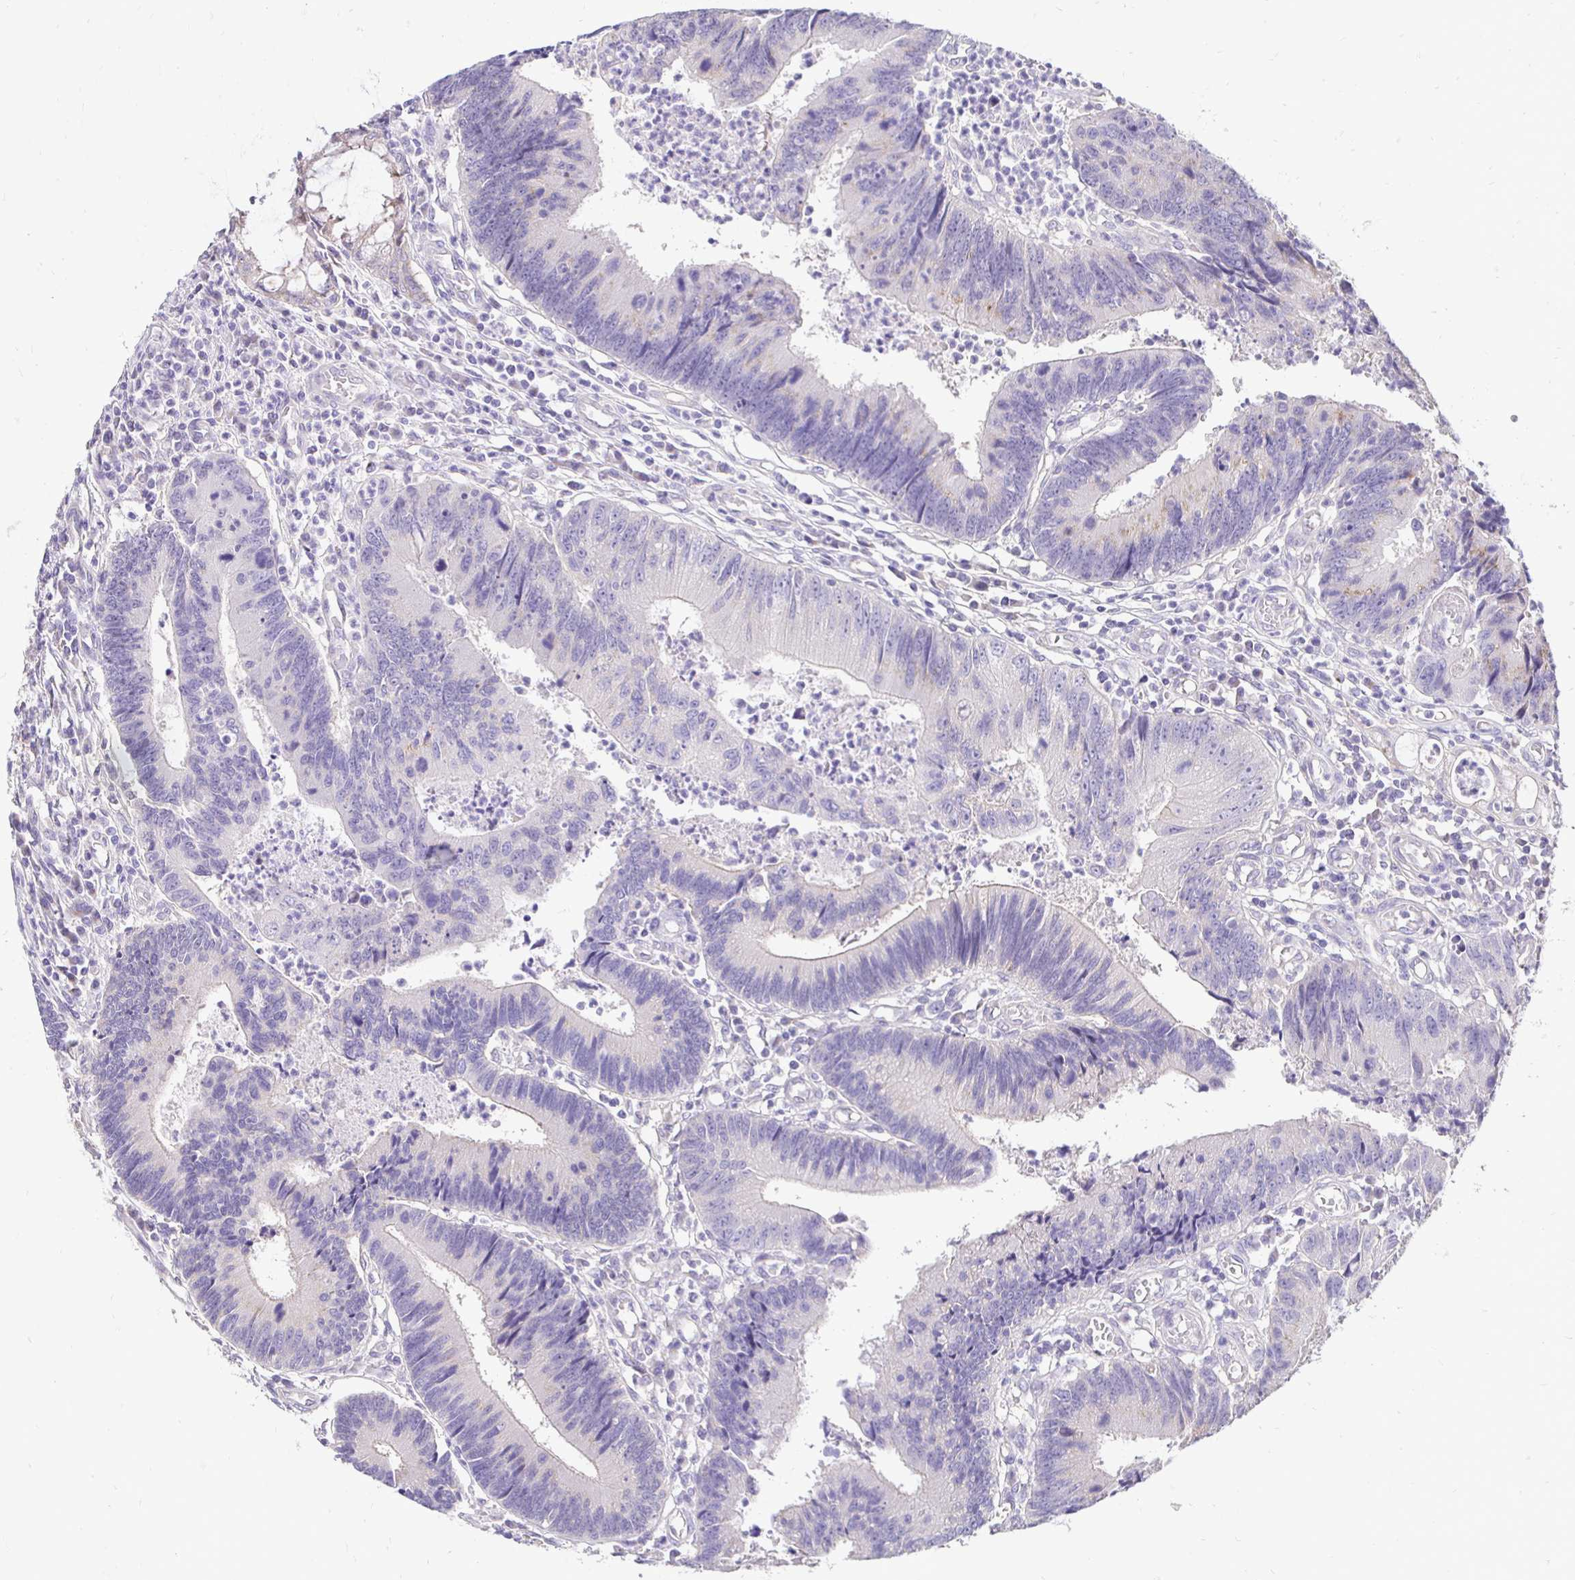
{"staining": {"intensity": "negative", "quantity": "none", "location": "none"}, "tissue": "colorectal cancer", "cell_type": "Tumor cells", "image_type": "cancer", "snomed": [{"axis": "morphology", "description": "Adenocarcinoma, NOS"}, {"axis": "topography", "description": "Colon"}], "caption": "Human colorectal cancer (adenocarcinoma) stained for a protein using immunohistochemistry shows no expression in tumor cells.", "gene": "SLC9A1", "patient": {"sex": "female", "age": 67}}